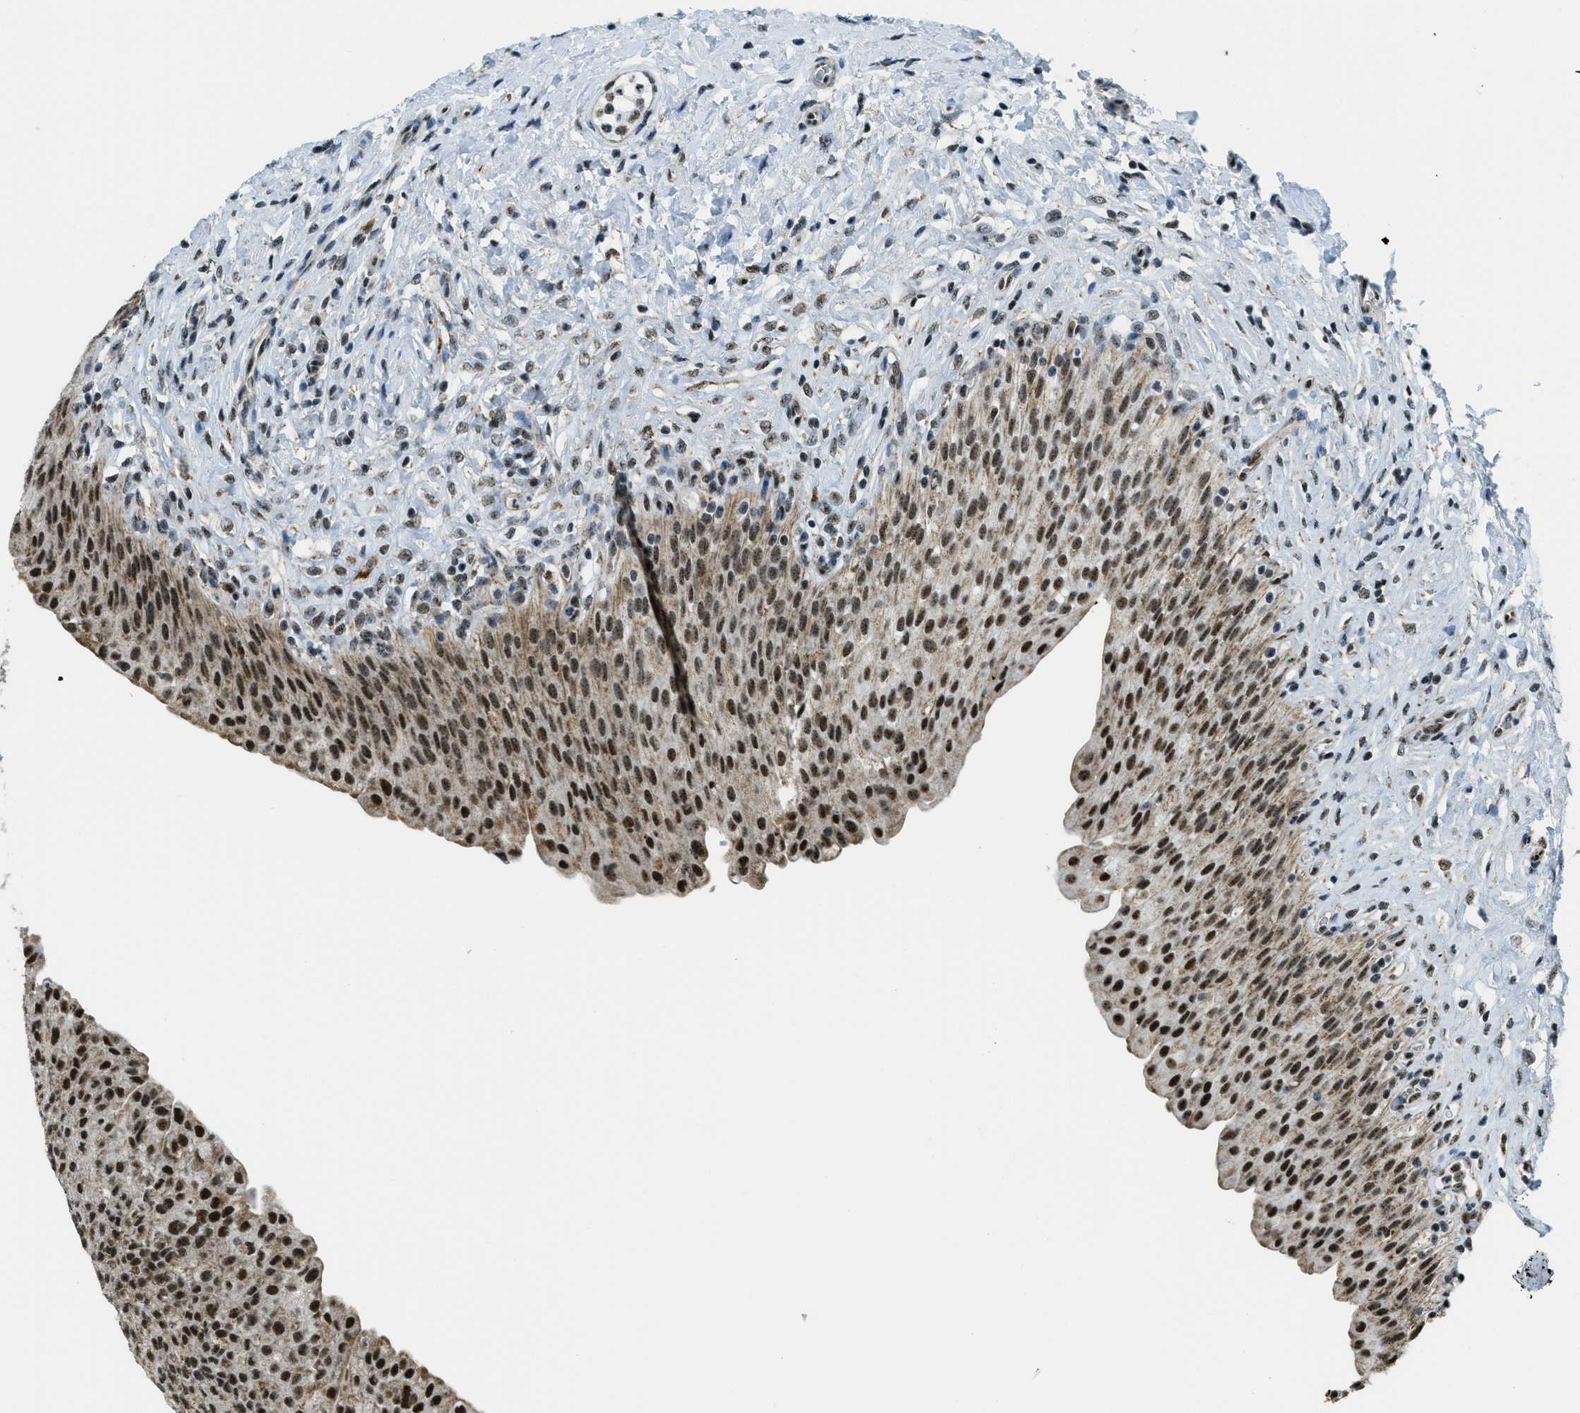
{"staining": {"intensity": "strong", "quantity": ">75%", "location": "cytoplasmic/membranous,nuclear"}, "tissue": "urinary bladder", "cell_type": "Urothelial cells", "image_type": "normal", "snomed": [{"axis": "morphology", "description": "Urothelial carcinoma, High grade"}, {"axis": "topography", "description": "Urinary bladder"}], "caption": "This histopathology image exhibits IHC staining of benign human urinary bladder, with high strong cytoplasmic/membranous,nuclear staining in about >75% of urothelial cells.", "gene": "SP100", "patient": {"sex": "male", "age": 46}}